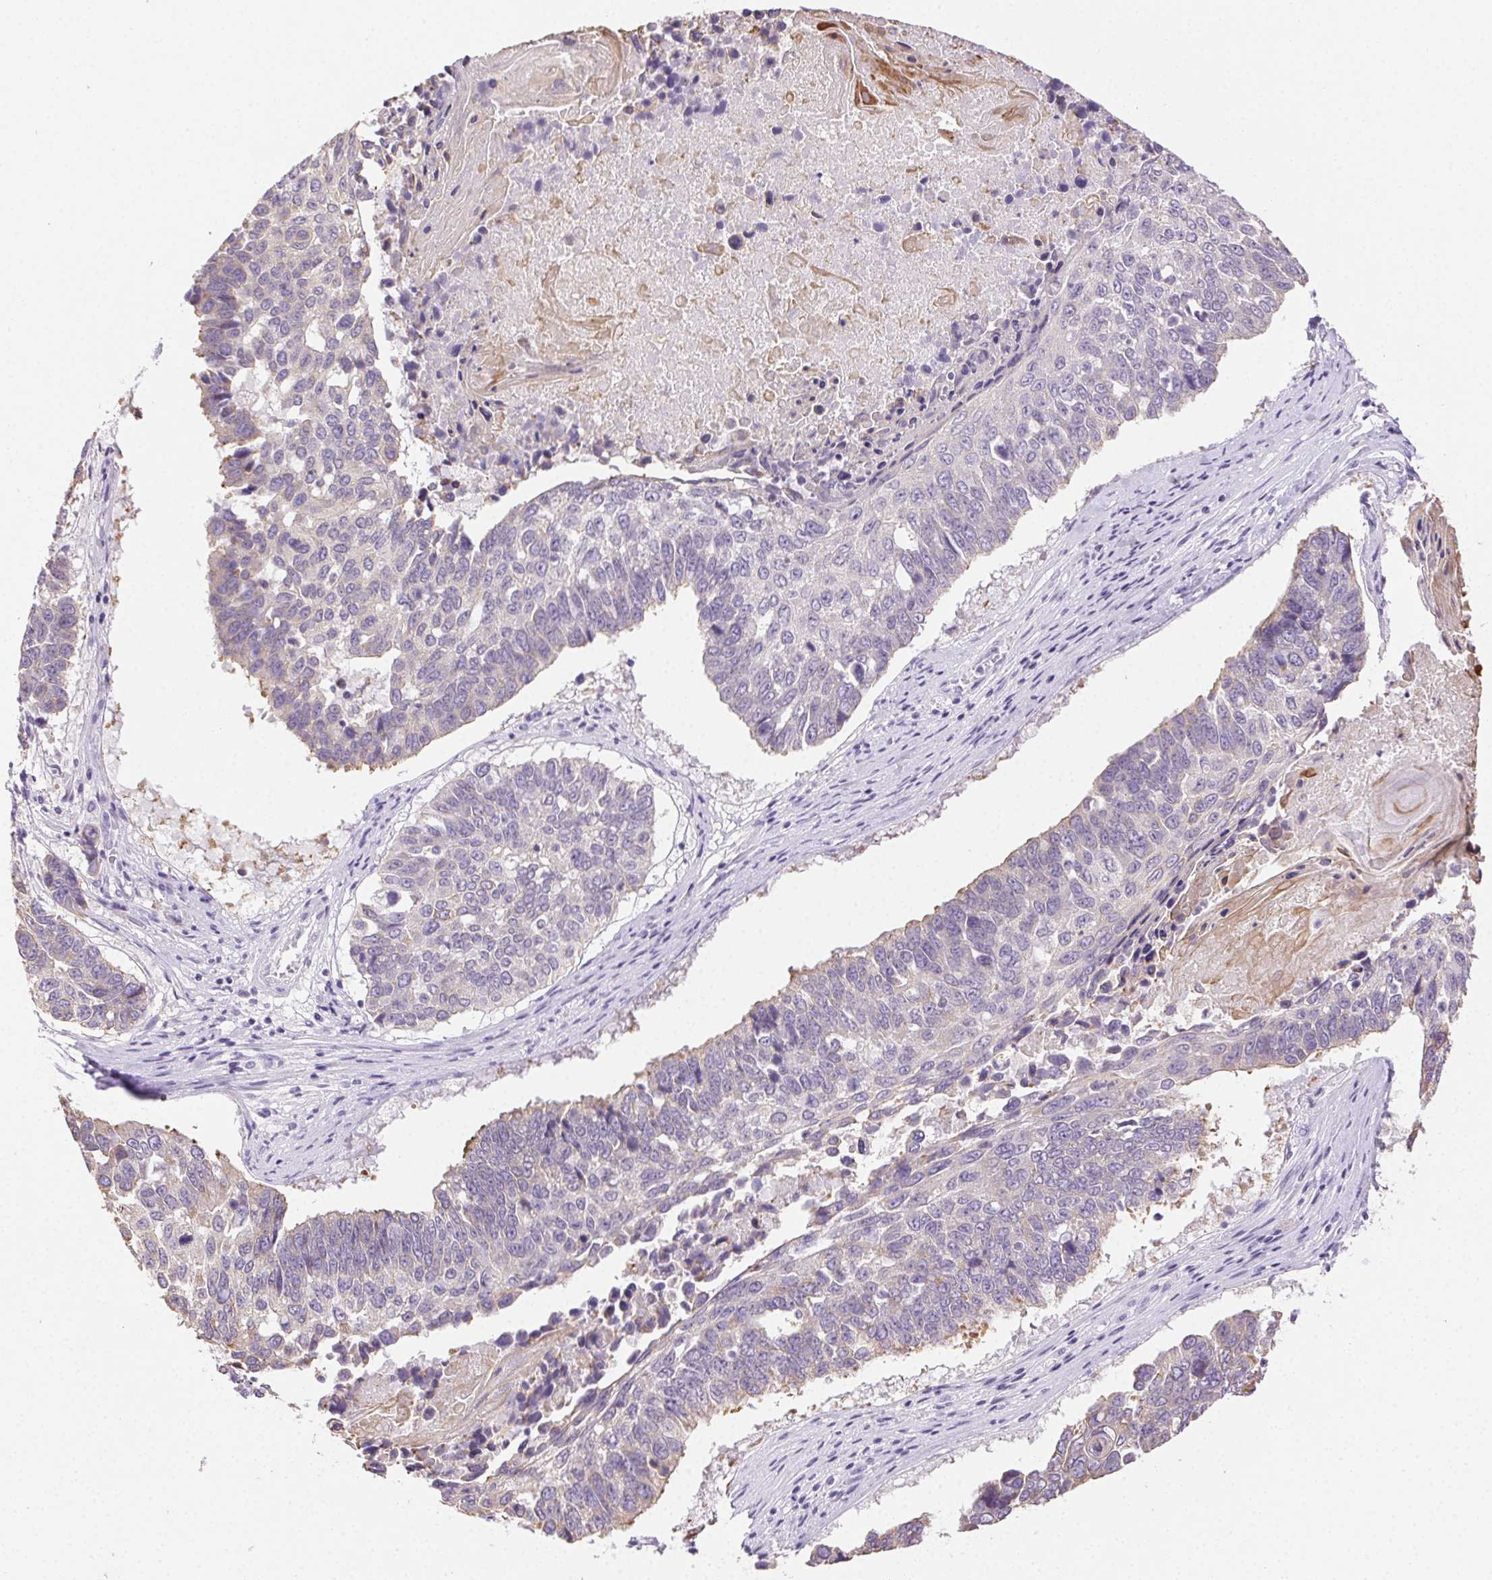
{"staining": {"intensity": "negative", "quantity": "none", "location": "none"}, "tissue": "lung cancer", "cell_type": "Tumor cells", "image_type": "cancer", "snomed": [{"axis": "morphology", "description": "Squamous cell carcinoma, NOS"}, {"axis": "topography", "description": "Lung"}], "caption": "Immunohistochemical staining of lung cancer shows no significant expression in tumor cells.", "gene": "CLDN10", "patient": {"sex": "male", "age": 73}}